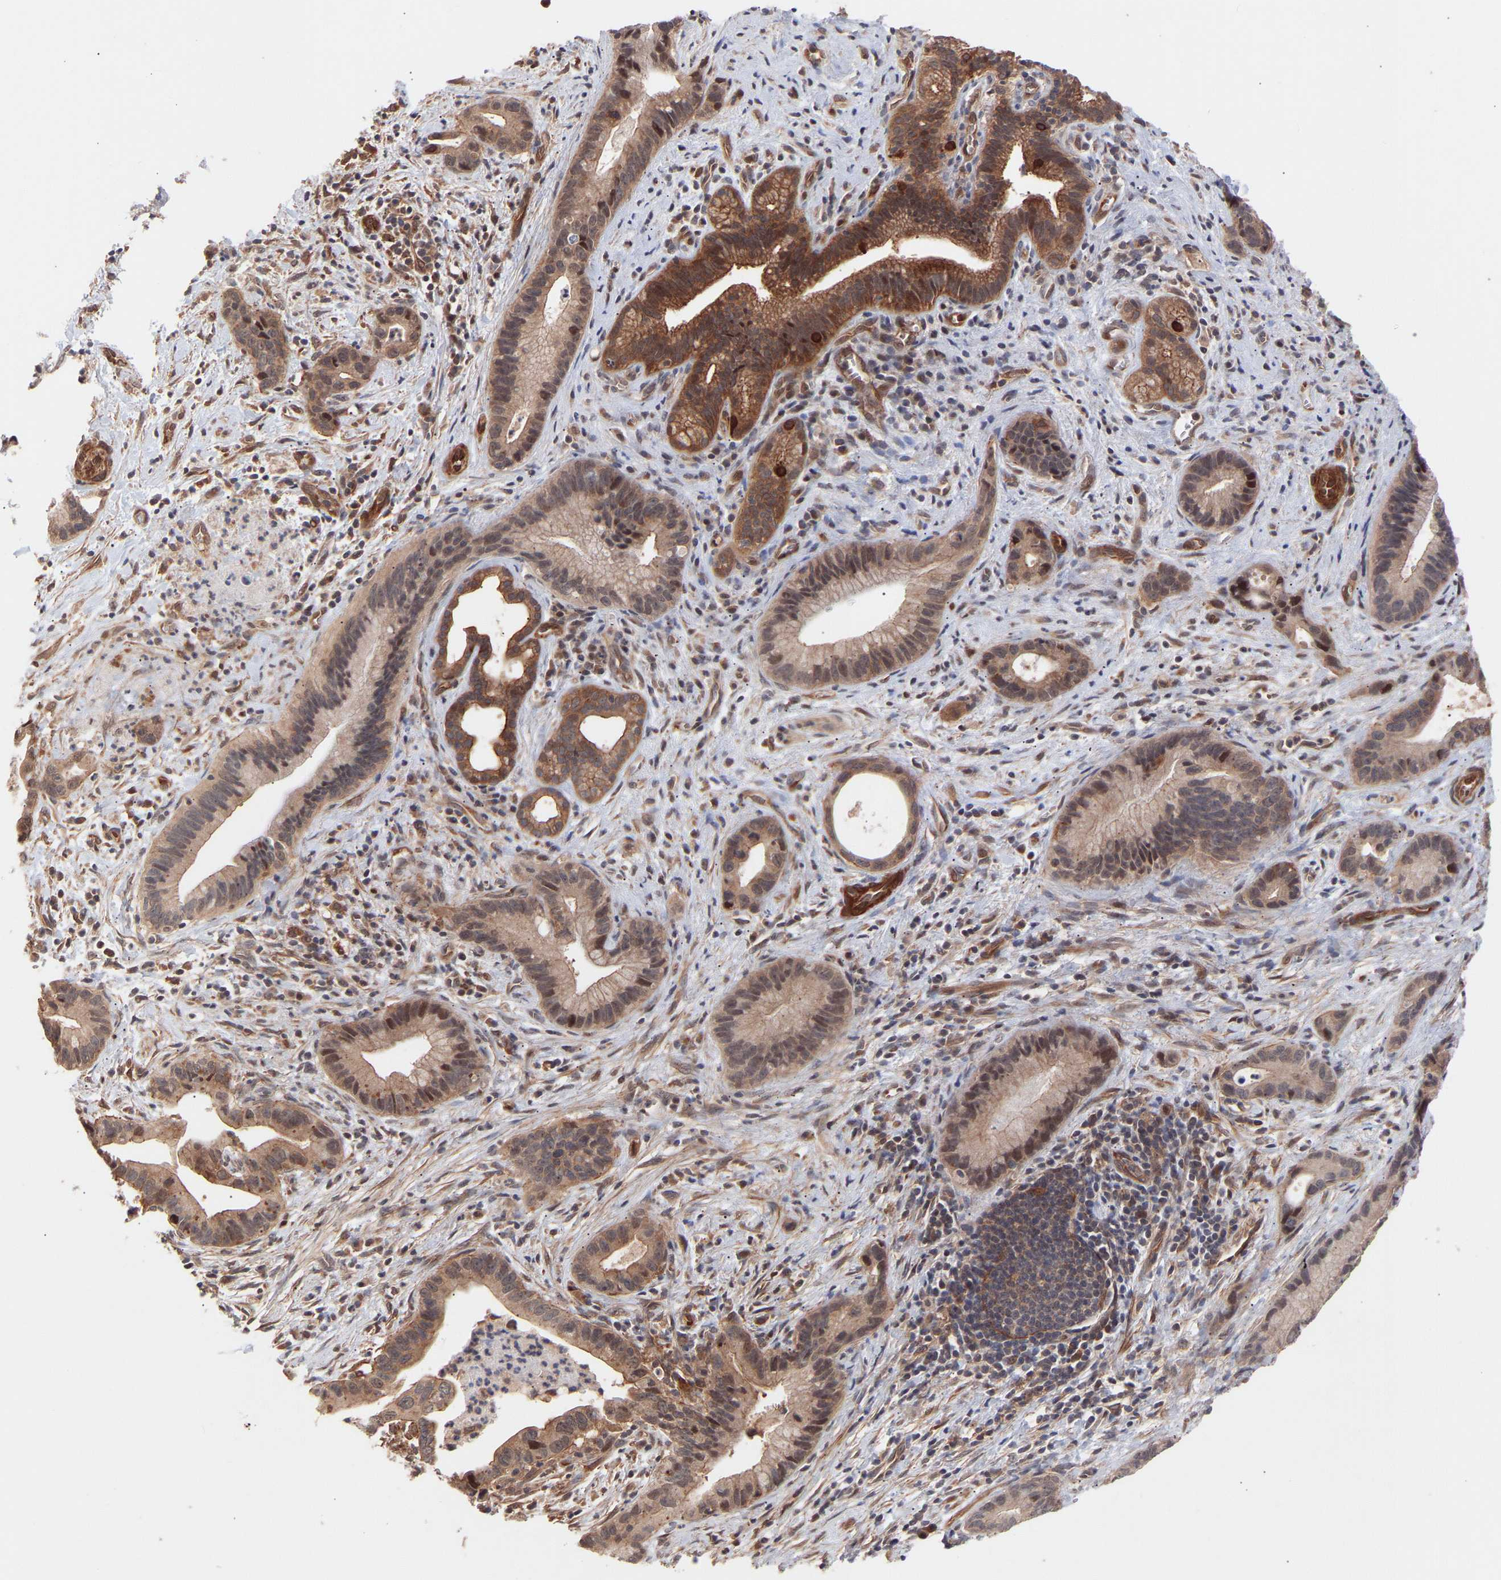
{"staining": {"intensity": "strong", "quantity": ">75%", "location": "cytoplasmic/membranous,nuclear"}, "tissue": "liver cancer", "cell_type": "Tumor cells", "image_type": "cancer", "snomed": [{"axis": "morphology", "description": "Cholangiocarcinoma"}, {"axis": "topography", "description": "Liver"}], "caption": "Liver cancer (cholangiocarcinoma) stained with a brown dye reveals strong cytoplasmic/membranous and nuclear positive positivity in about >75% of tumor cells.", "gene": "PDLIM5", "patient": {"sex": "female", "age": 55}}